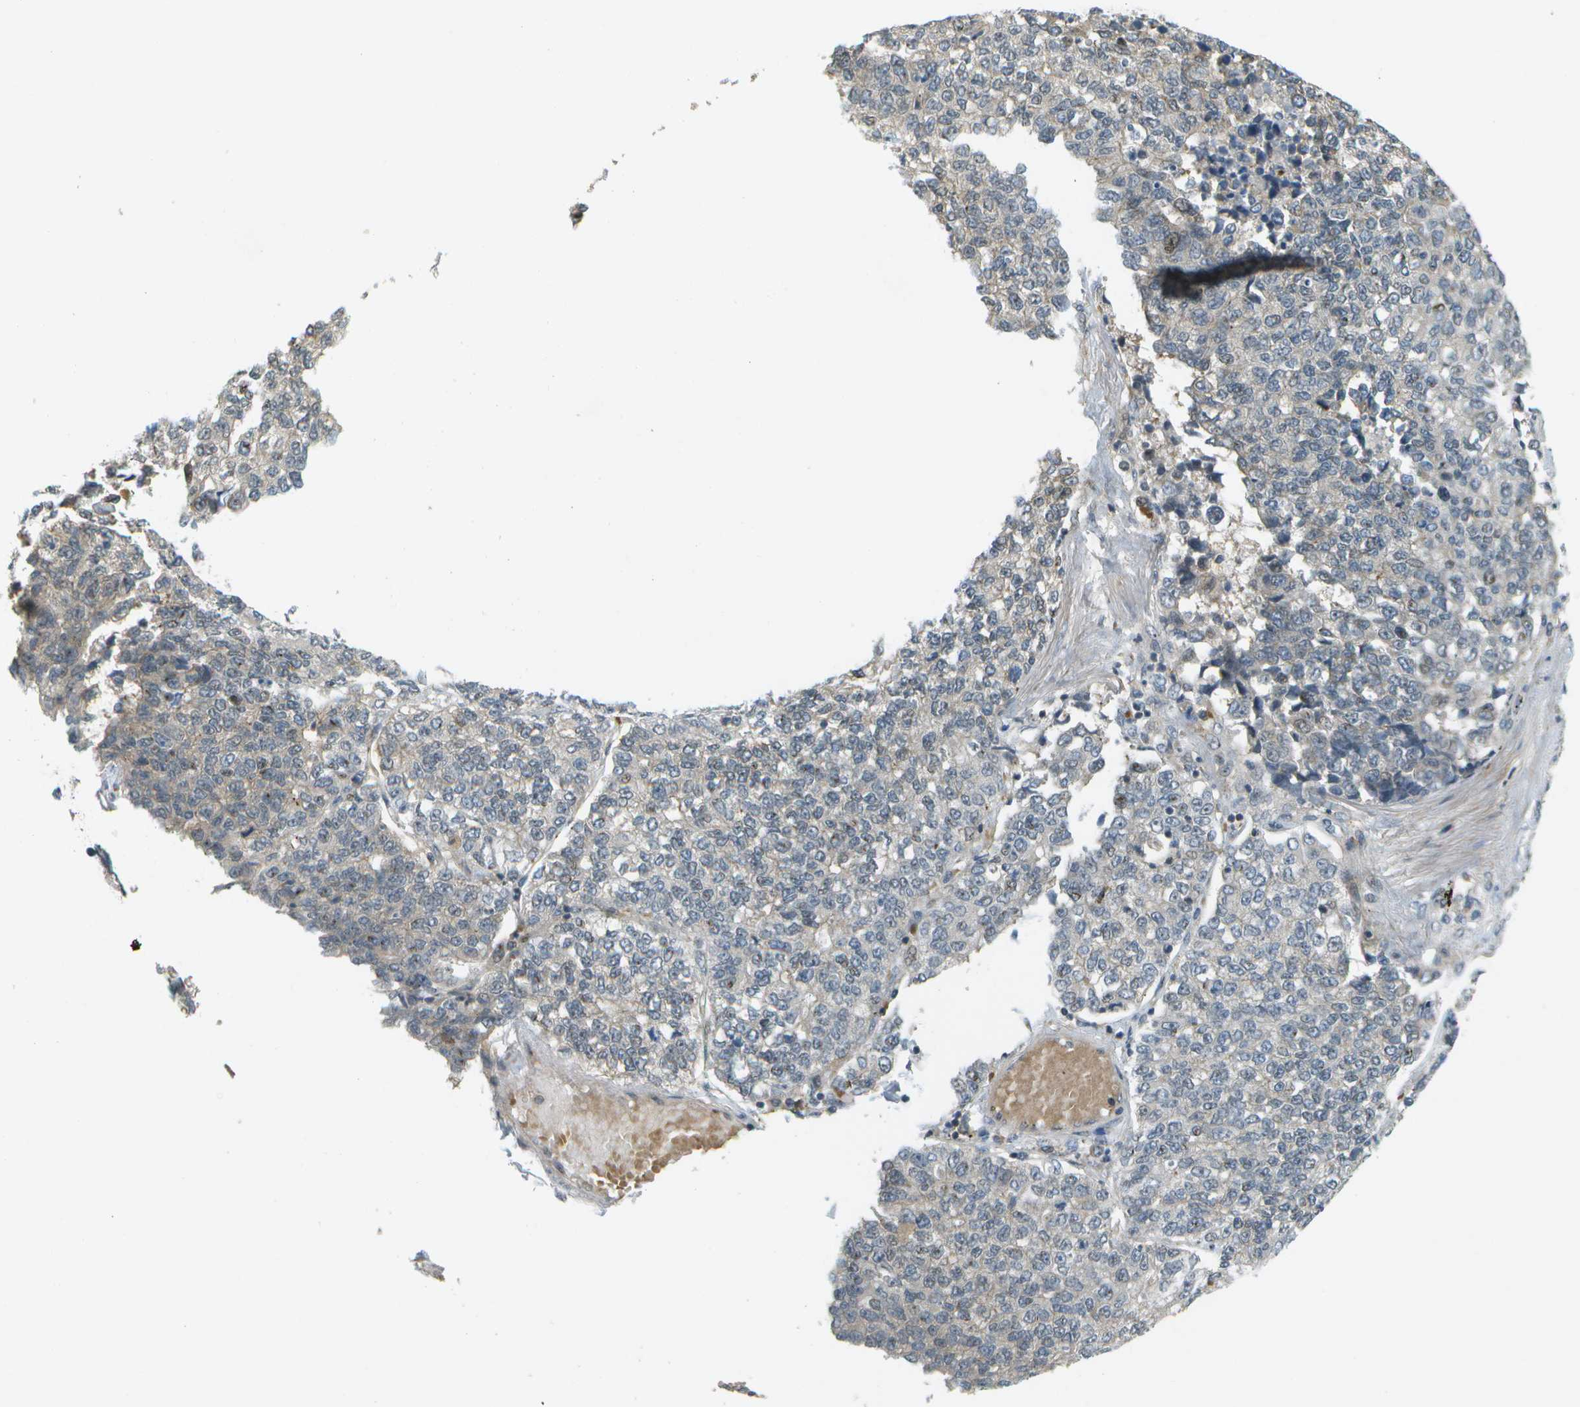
{"staining": {"intensity": "negative", "quantity": "none", "location": "none"}, "tissue": "lung cancer", "cell_type": "Tumor cells", "image_type": "cancer", "snomed": [{"axis": "morphology", "description": "Adenocarcinoma, NOS"}, {"axis": "topography", "description": "Lung"}], "caption": "An image of lung adenocarcinoma stained for a protein shows no brown staining in tumor cells. The staining is performed using DAB (3,3'-diaminobenzidine) brown chromogen with nuclei counter-stained in using hematoxylin.", "gene": "WNK2", "patient": {"sex": "male", "age": 49}}